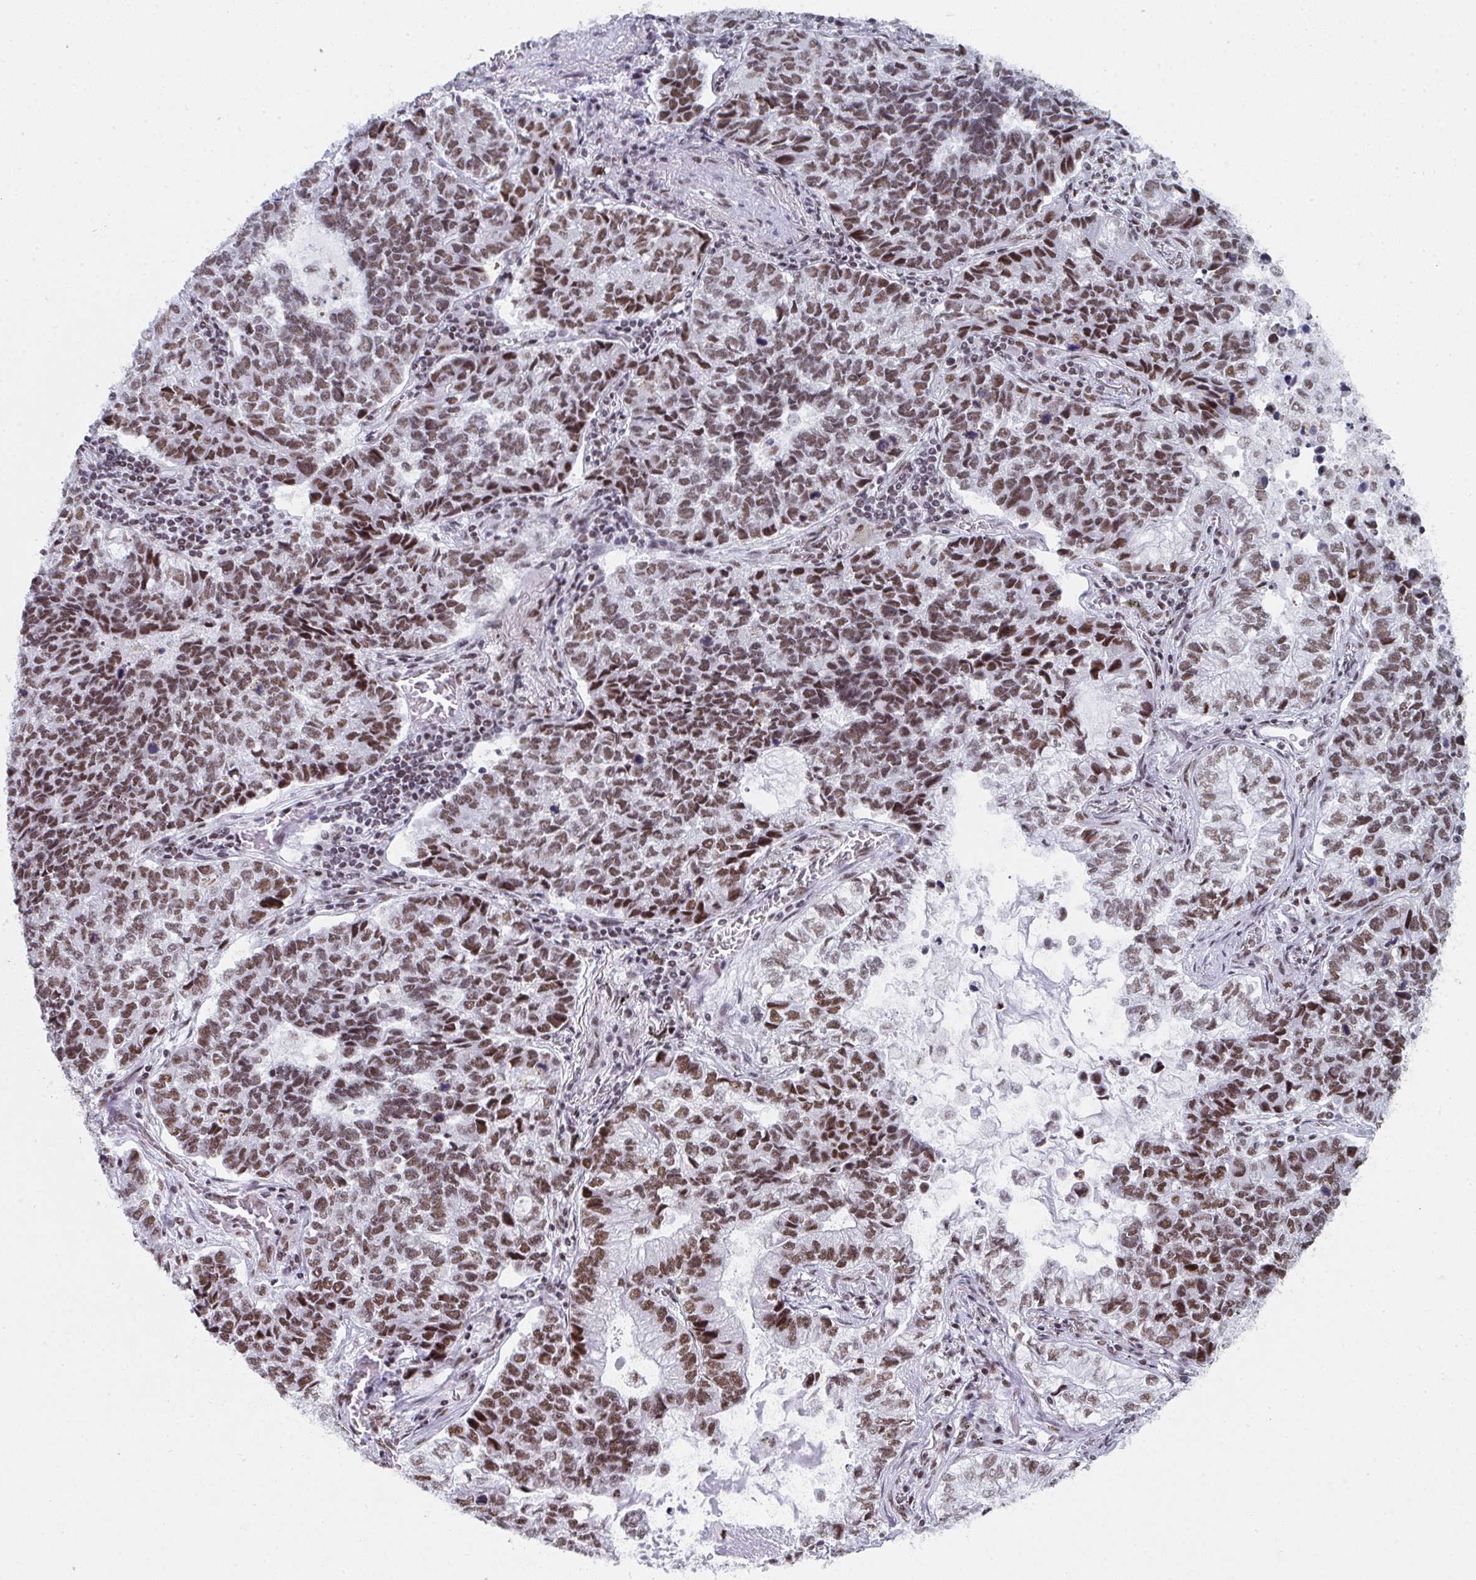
{"staining": {"intensity": "moderate", "quantity": ">75%", "location": "nuclear"}, "tissue": "lung cancer", "cell_type": "Tumor cells", "image_type": "cancer", "snomed": [{"axis": "morphology", "description": "Adenocarcinoma, NOS"}, {"axis": "topography", "description": "Lymph node"}, {"axis": "topography", "description": "Lung"}], "caption": "Immunohistochemistry staining of adenocarcinoma (lung), which demonstrates medium levels of moderate nuclear expression in approximately >75% of tumor cells indicating moderate nuclear protein expression. The staining was performed using DAB (3,3'-diaminobenzidine) (brown) for protein detection and nuclei were counterstained in hematoxylin (blue).", "gene": "SNRNP70", "patient": {"sex": "male", "age": 66}}